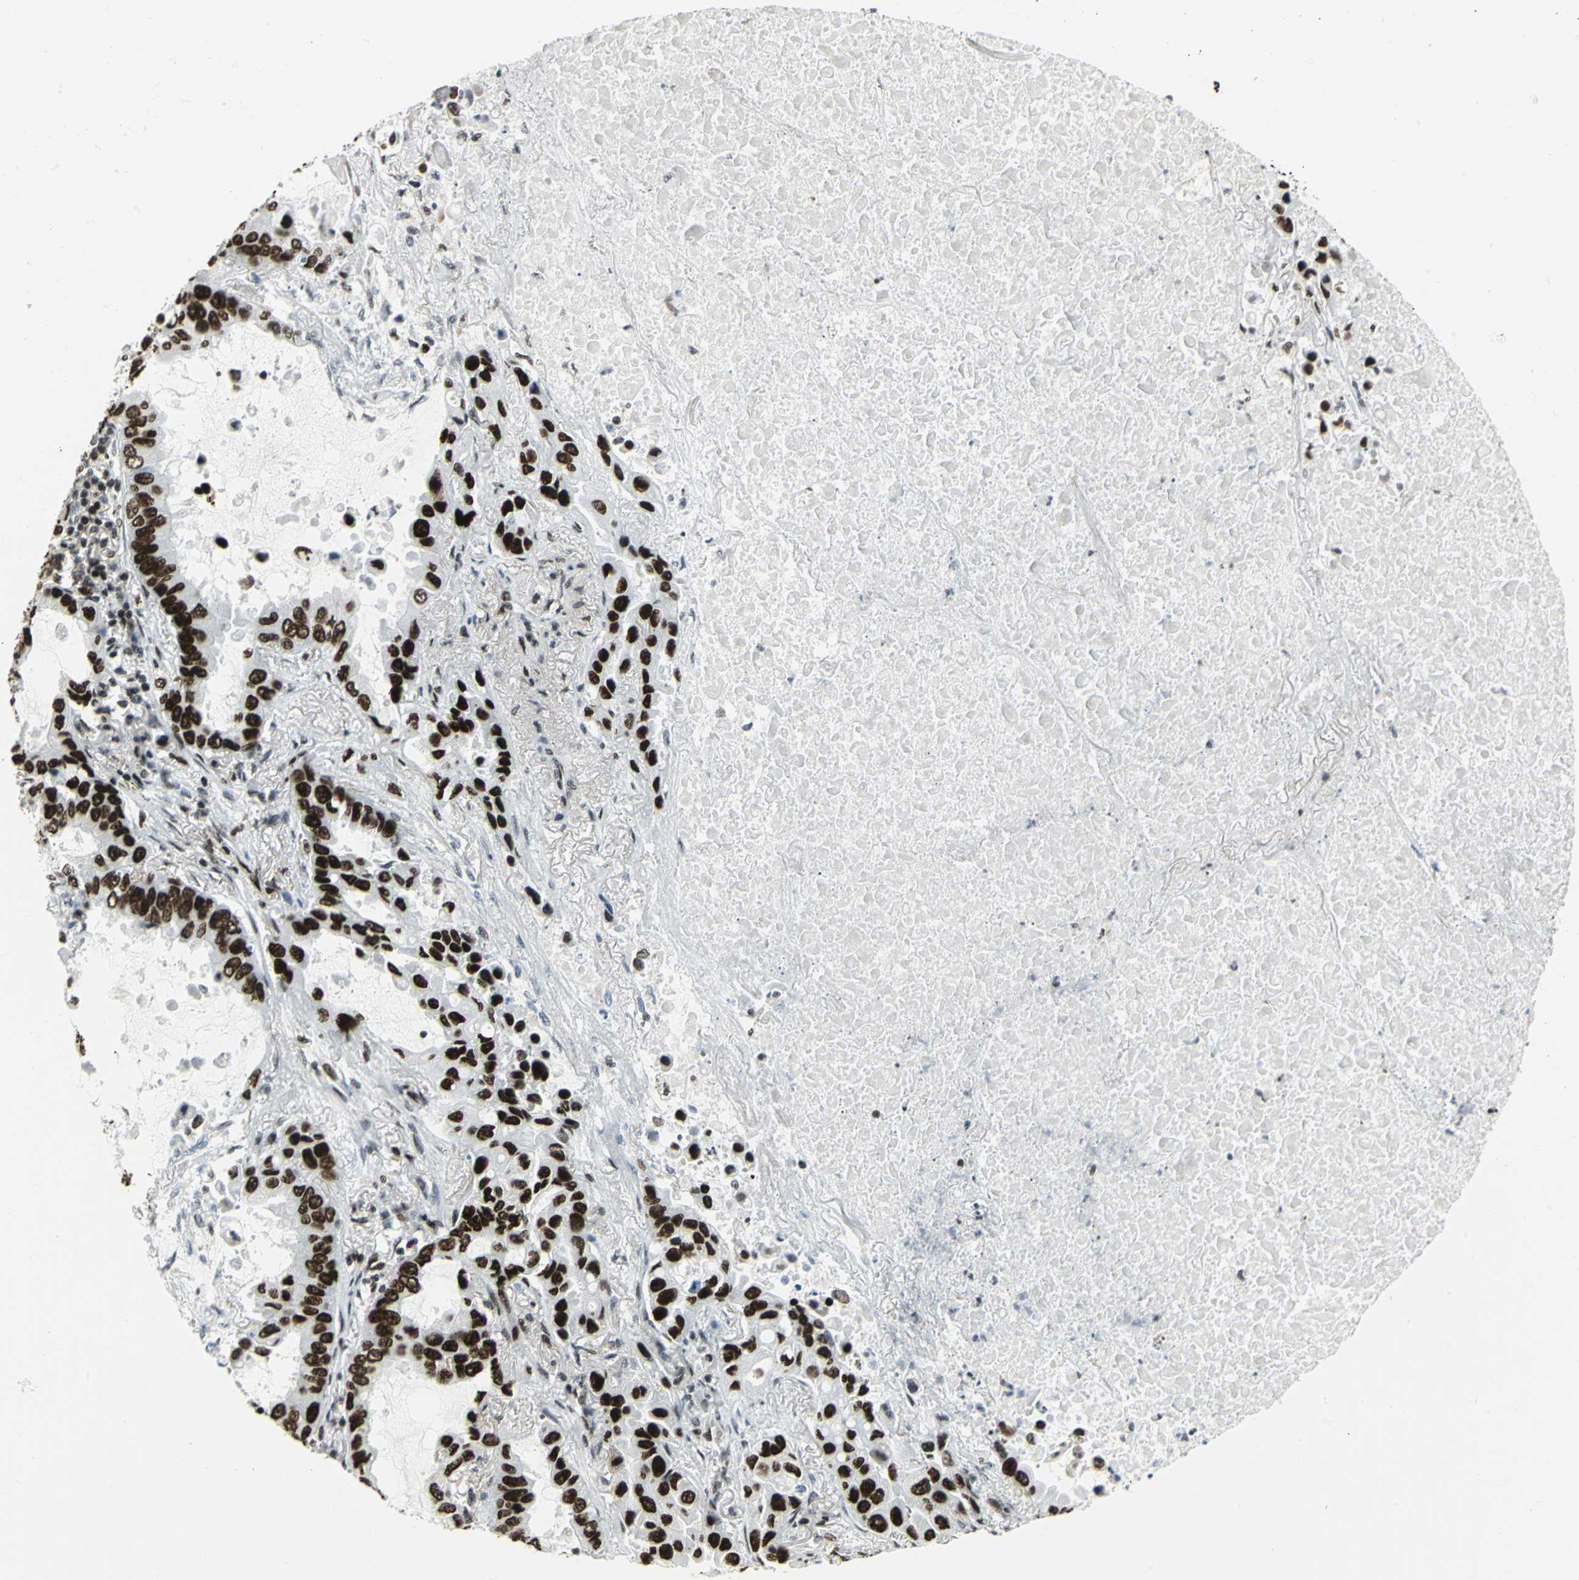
{"staining": {"intensity": "strong", "quantity": ">75%", "location": "nuclear"}, "tissue": "lung cancer", "cell_type": "Tumor cells", "image_type": "cancer", "snomed": [{"axis": "morphology", "description": "Adenocarcinoma, NOS"}, {"axis": "topography", "description": "Lung"}], "caption": "About >75% of tumor cells in adenocarcinoma (lung) demonstrate strong nuclear protein expression as visualized by brown immunohistochemical staining.", "gene": "SMARCA4", "patient": {"sex": "male", "age": 64}}